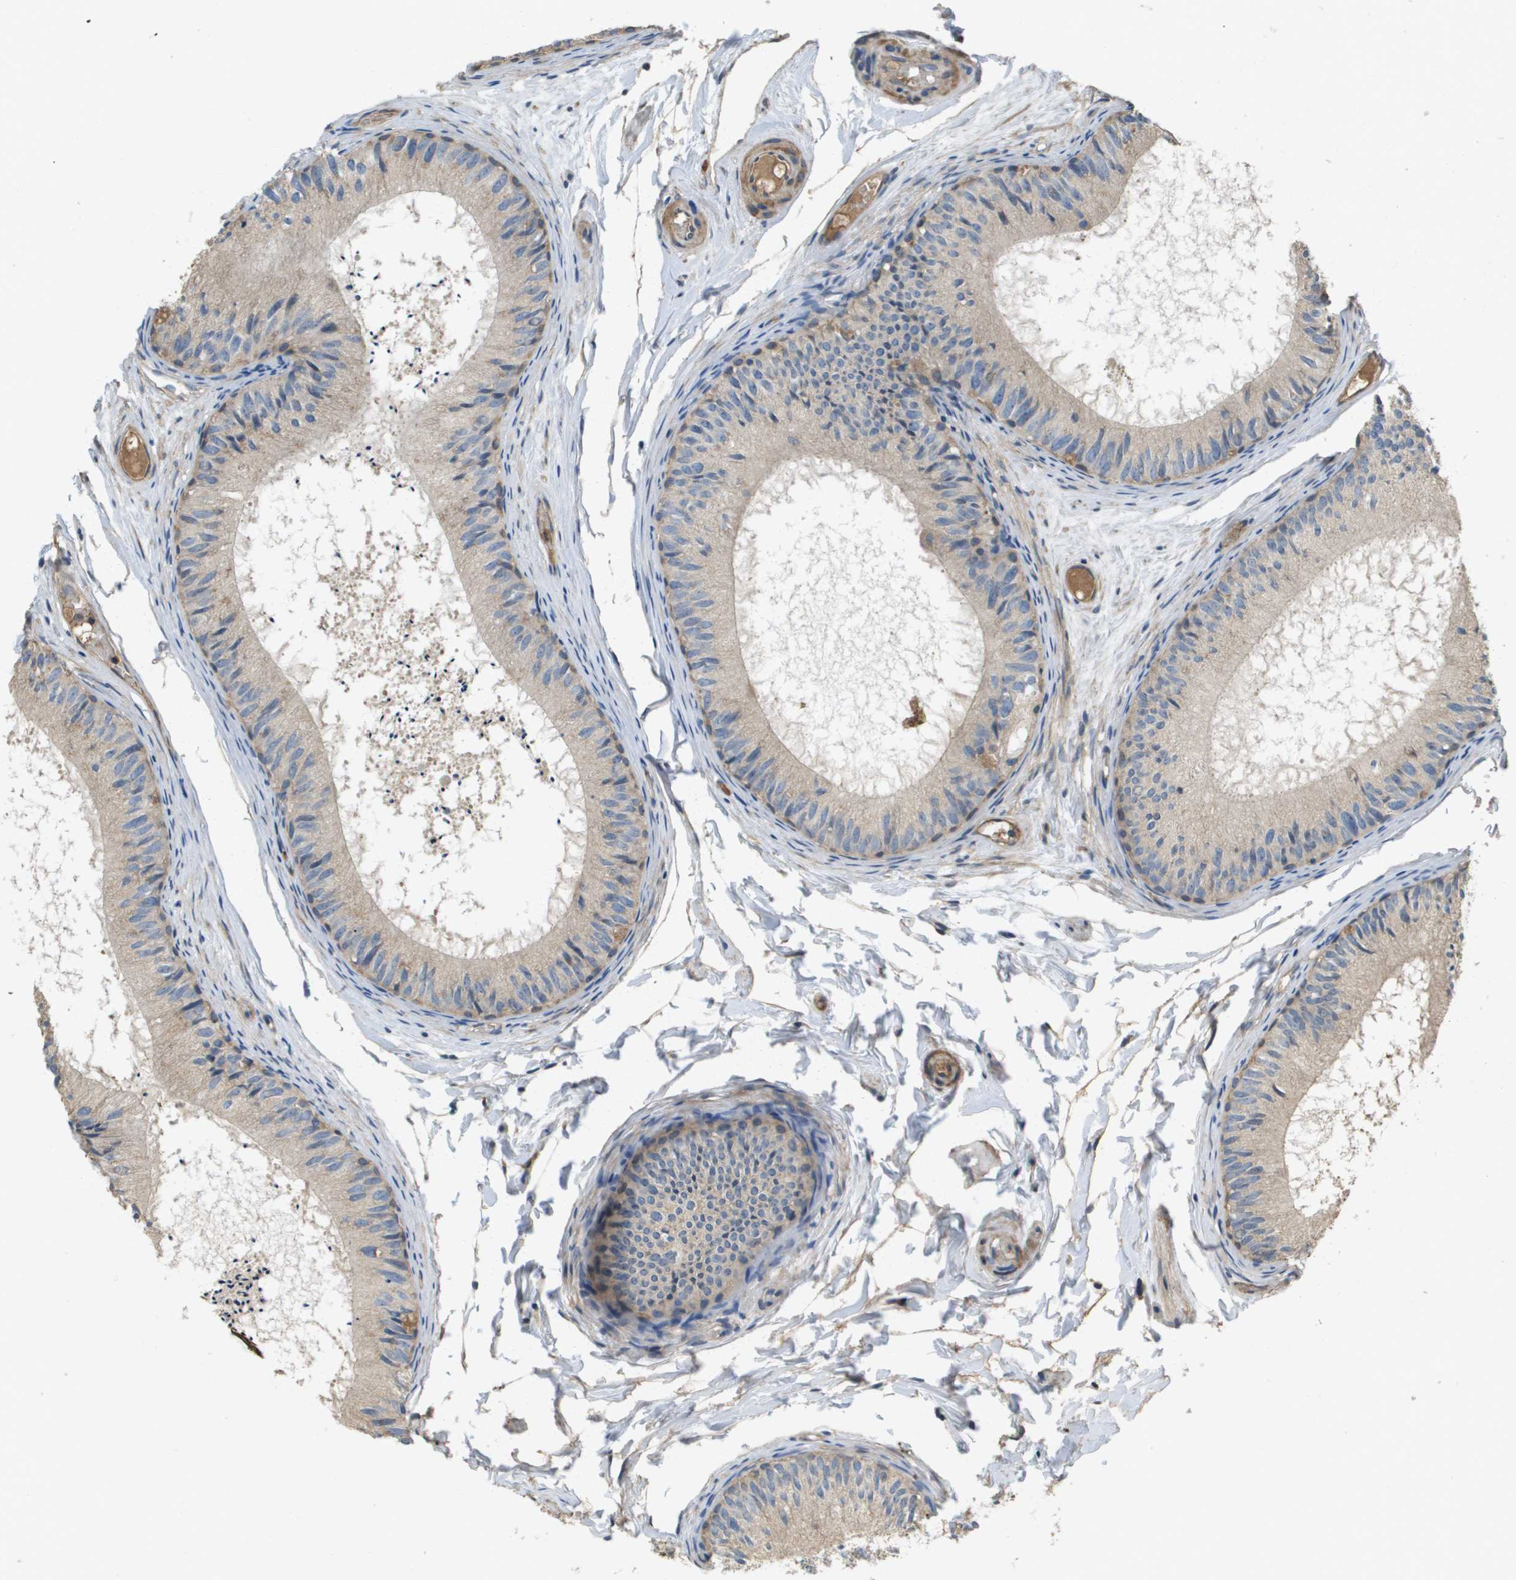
{"staining": {"intensity": "moderate", "quantity": "<25%", "location": "cytoplasmic/membranous"}, "tissue": "epididymis", "cell_type": "Glandular cells", "image_type": "normal", "snomed": [{"axis": "morphology", "description": "Normal tissue, NOS"}, {"axis": "topography", "description": "Epididymis"}], "caption": "Moderate cytoplasmic/membranous expression for a protein is identified in about <25% of glandular cells of benign epididymis using IHC.", "gene": "KRT23", "patient": {"sex": "male", "age": 46}}